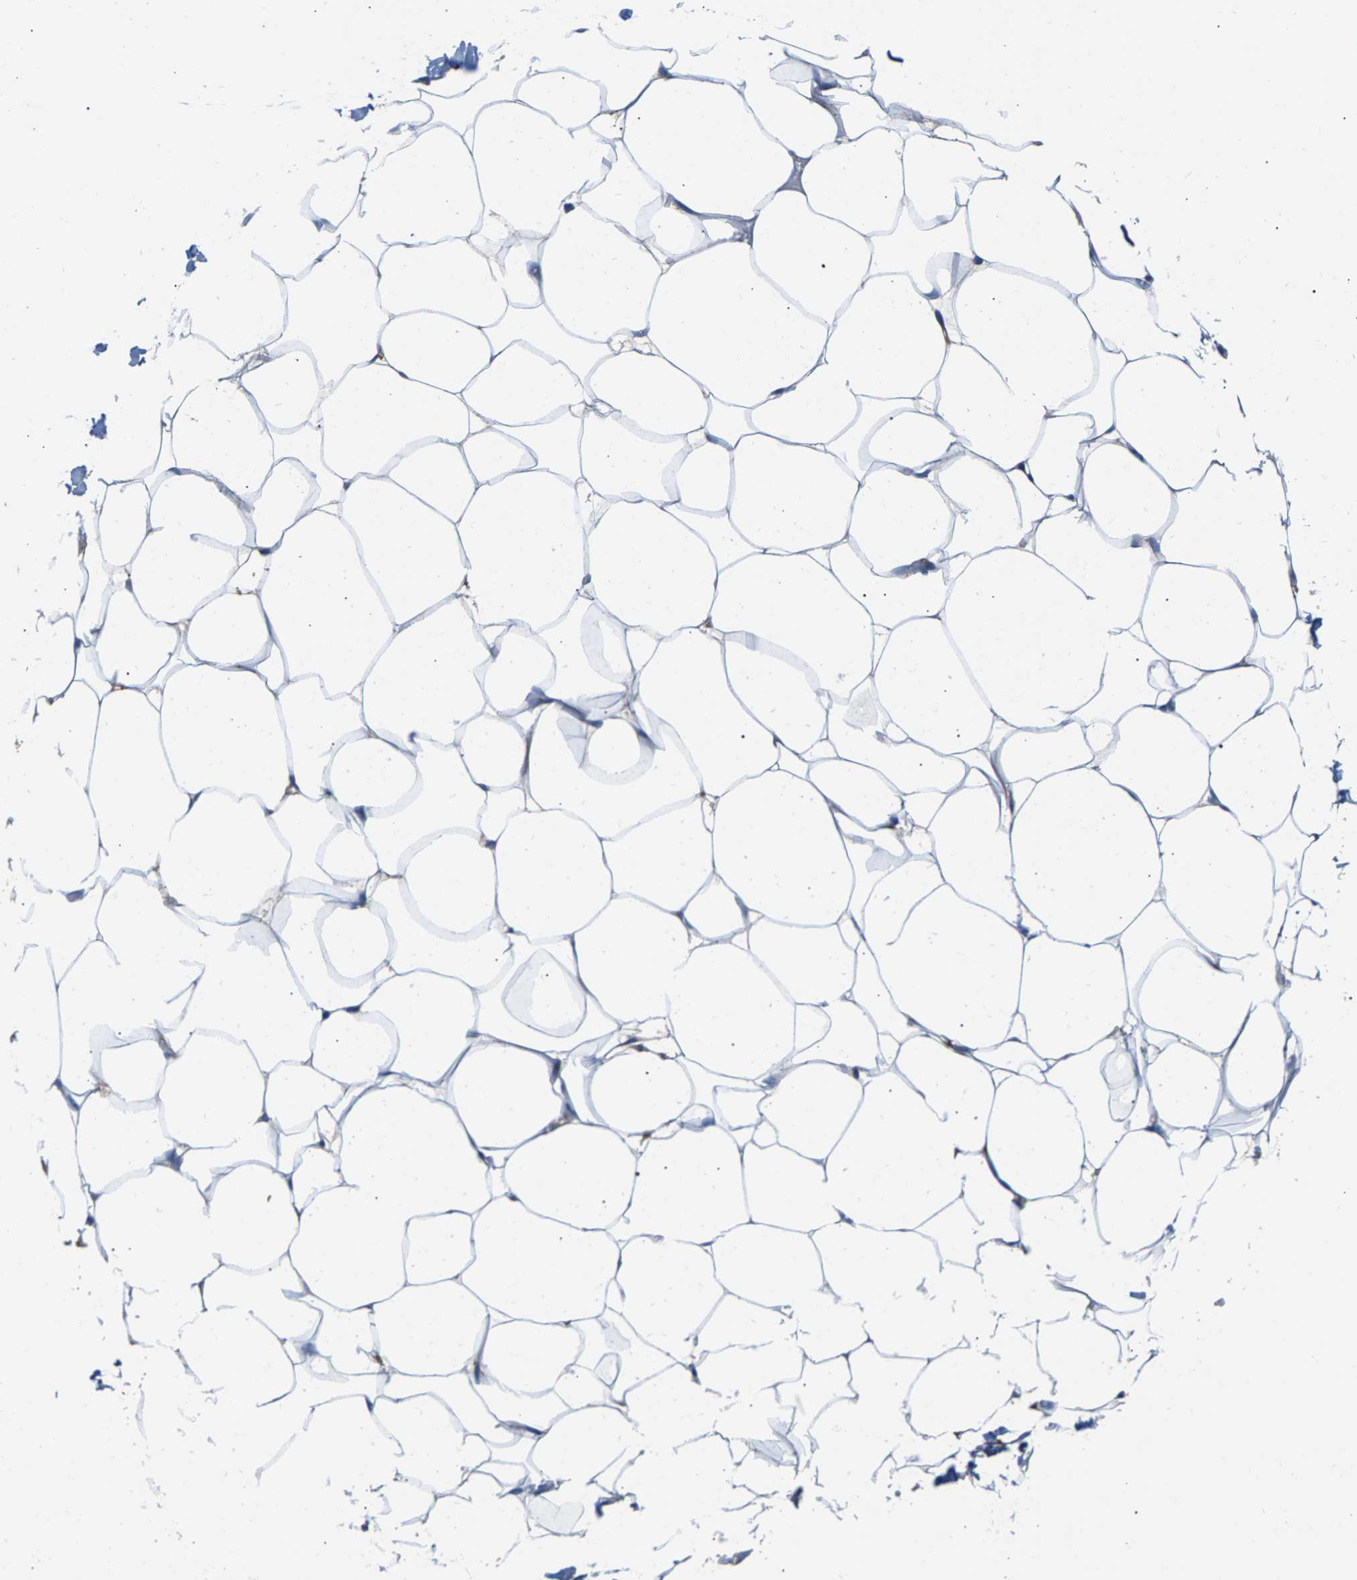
{"staining": {"intensity": "negative", "quantity": "none", "location": "none"}, "tissue": "adipose tissue", "cell_type": "Adipocytes", "image_type": "normal", "snomed": [{"axis": "morphology", "description": "Normal tissue, NOS"}, {"axis": "topography", "description": "Breast"}, {"axis": "topography", "description": "Adipose tissue"}], "caption": "IHC image of benign human adipose tissue stained for a protein (brown), which exhibits no positivity in adipocytes. (Immunohistochemistry, brightfield microscopy, high magnification).", "gene": "APOH", "patient": {"sex": "female", "age": 25}}